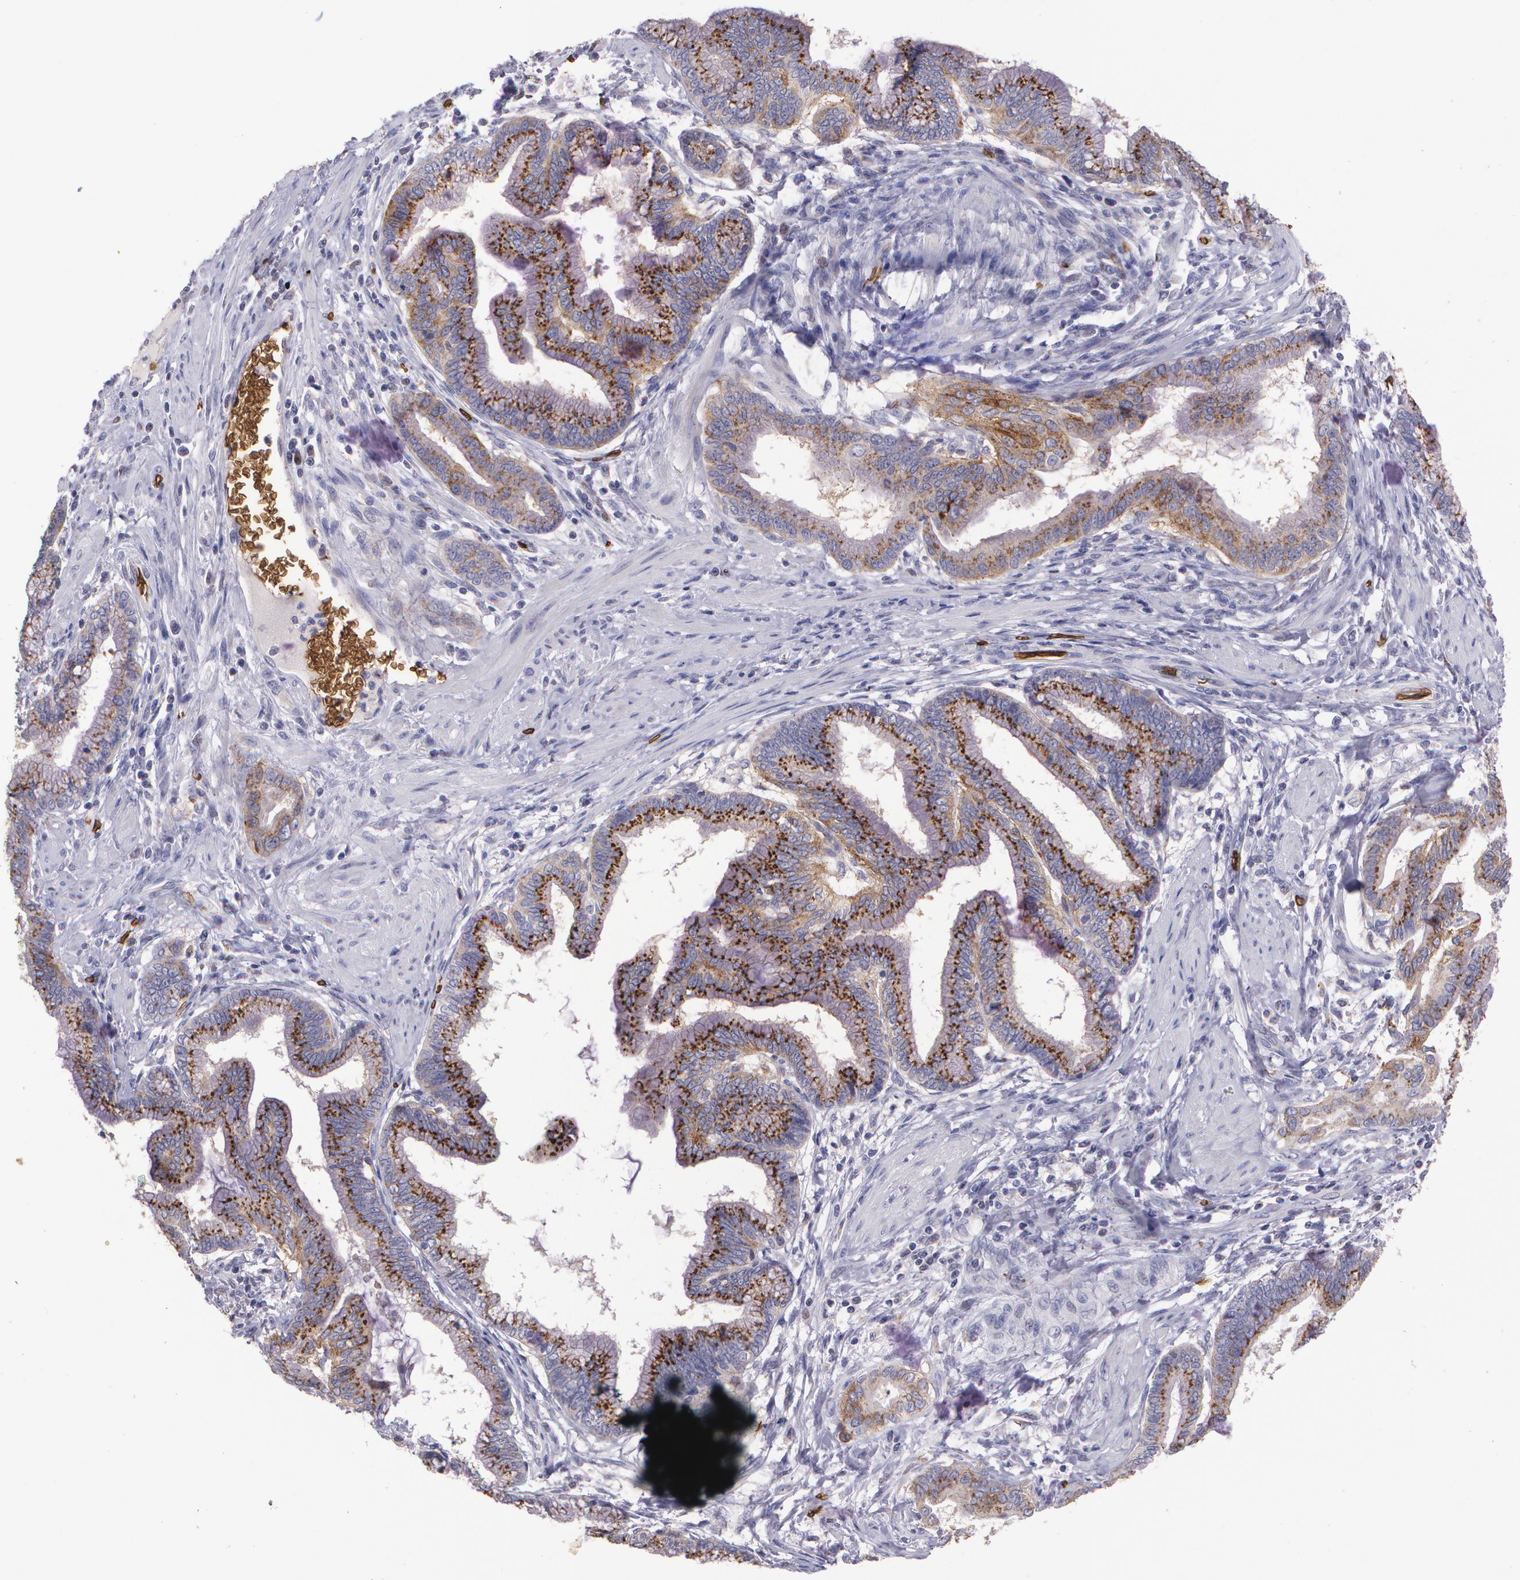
{"staining": {"intensity": "moderate", "quantity": ">75%", "location": "cytoplasmic/membranous"}, "tissue": "pancreatic cancer", "cell_type": "Tumor cells", "image_type": "cancer", "snomed": [{"axis": "morphology", "description": "Adenocarcinoma, NOS"}, {"axis": "topography", "description": "Pancreas"}], "caption": "A high-resolution histopathology image shows IHC staining of pancreatic cancer, which demonstrates moderate cytoplasmic/membranous positivity in about >75% of tumor cells. (brown staining indicates protein expression, while blue staining denotes nuclei).", "gene": "SLC2A1", "patient": {"sex": "female", "age": 64}}